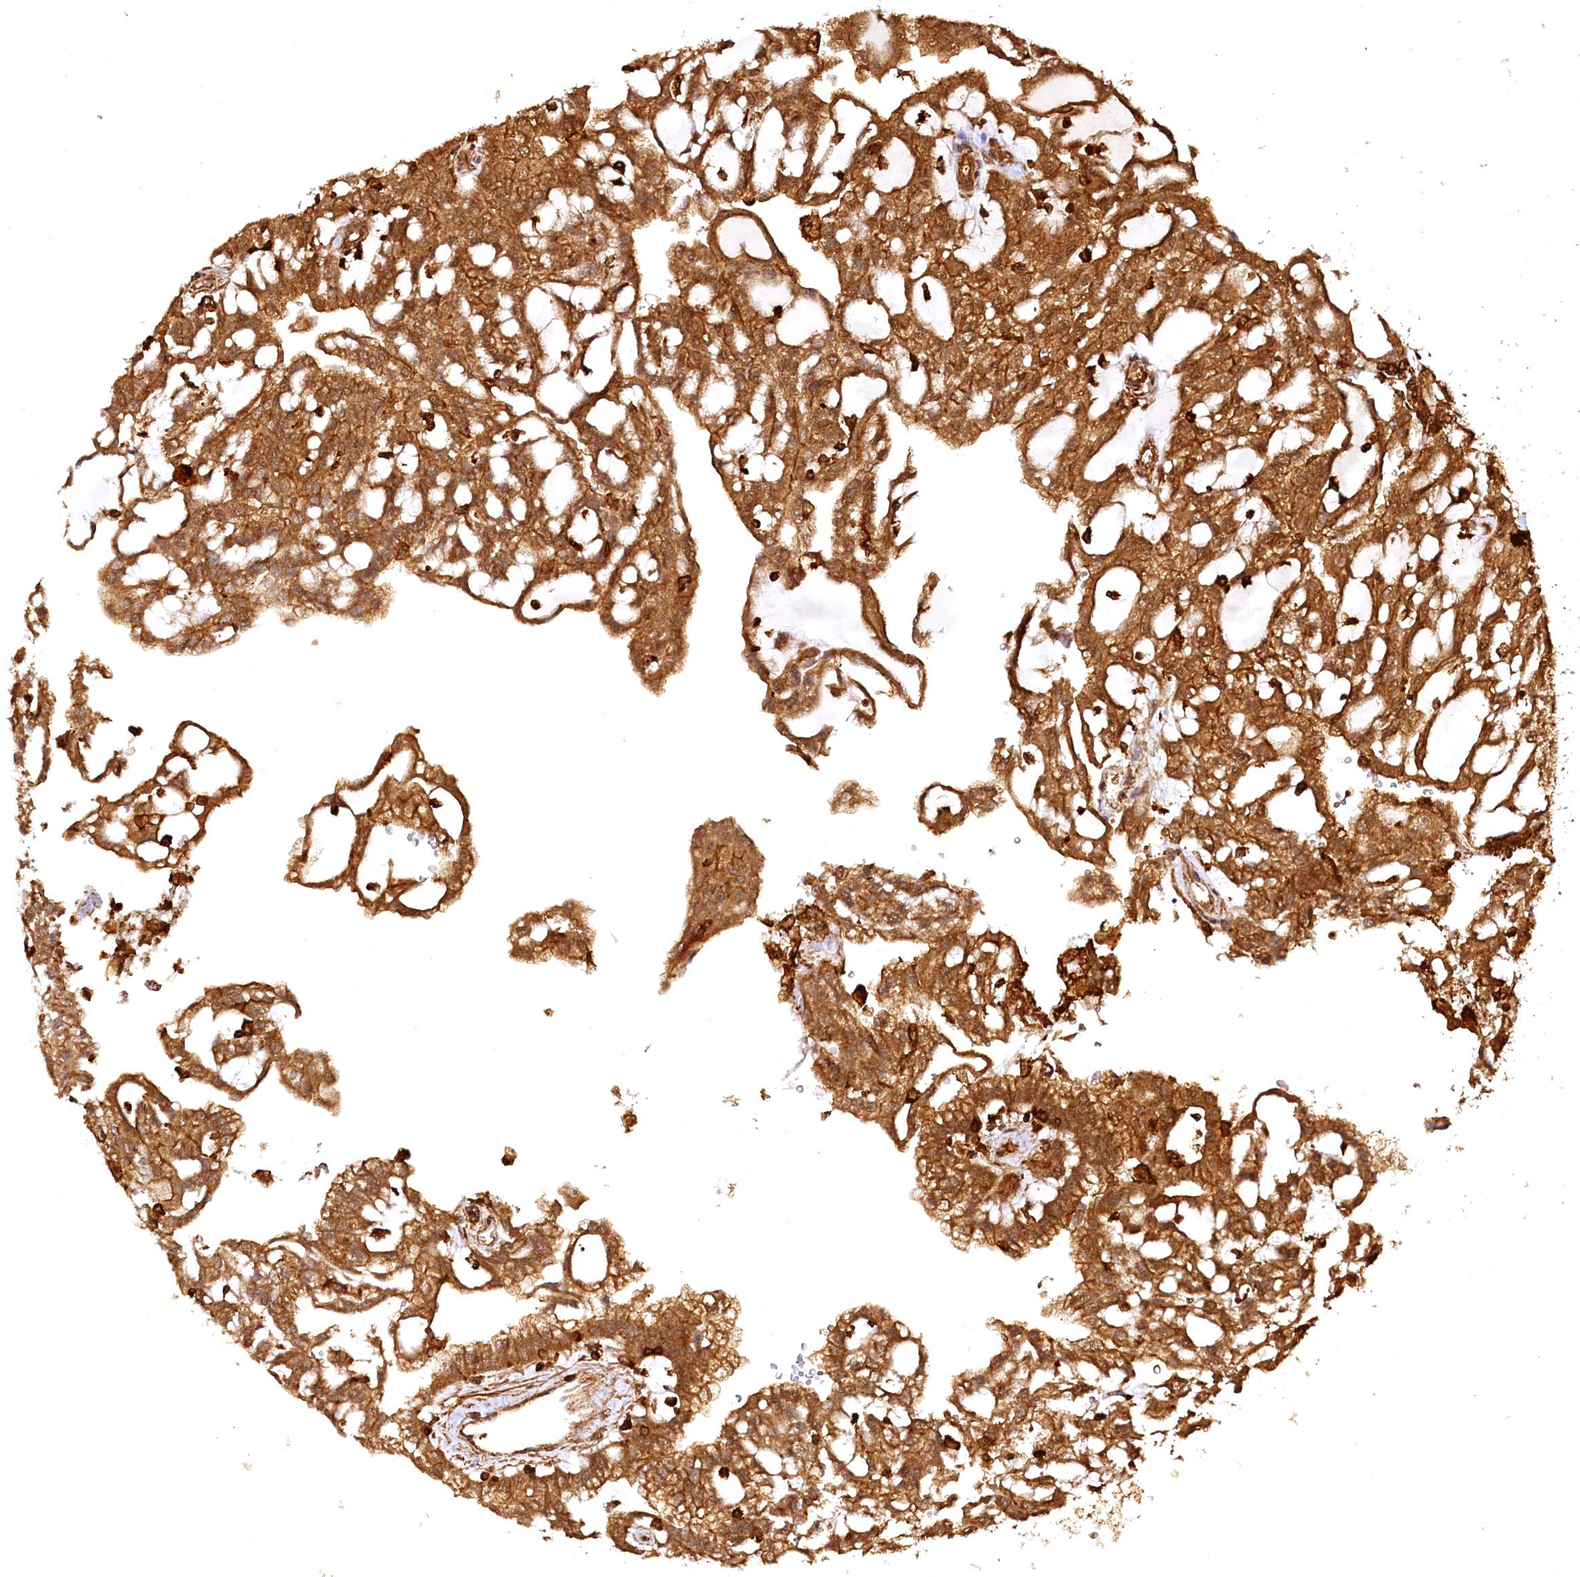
{"staining": {"intensity": "strong", "quantity": ">75%", "location": "cytoplasmic/membranous"}, "tissue": "renal cancer", "cell_type": "Tumor cells", "image_type": "cancer", "snomed": [{"axis": "morphology", "description": "Adenocarcinoma, NOS"}, {"axis": "topography", "description": "Kidney"}], "caption": "Renal cancer tissue displays strong cytoplasmic/membranous positivity in approximately >75% of tumor cells", "gene": "STUB1", "patient": {"sex": "male", "age": 63}}